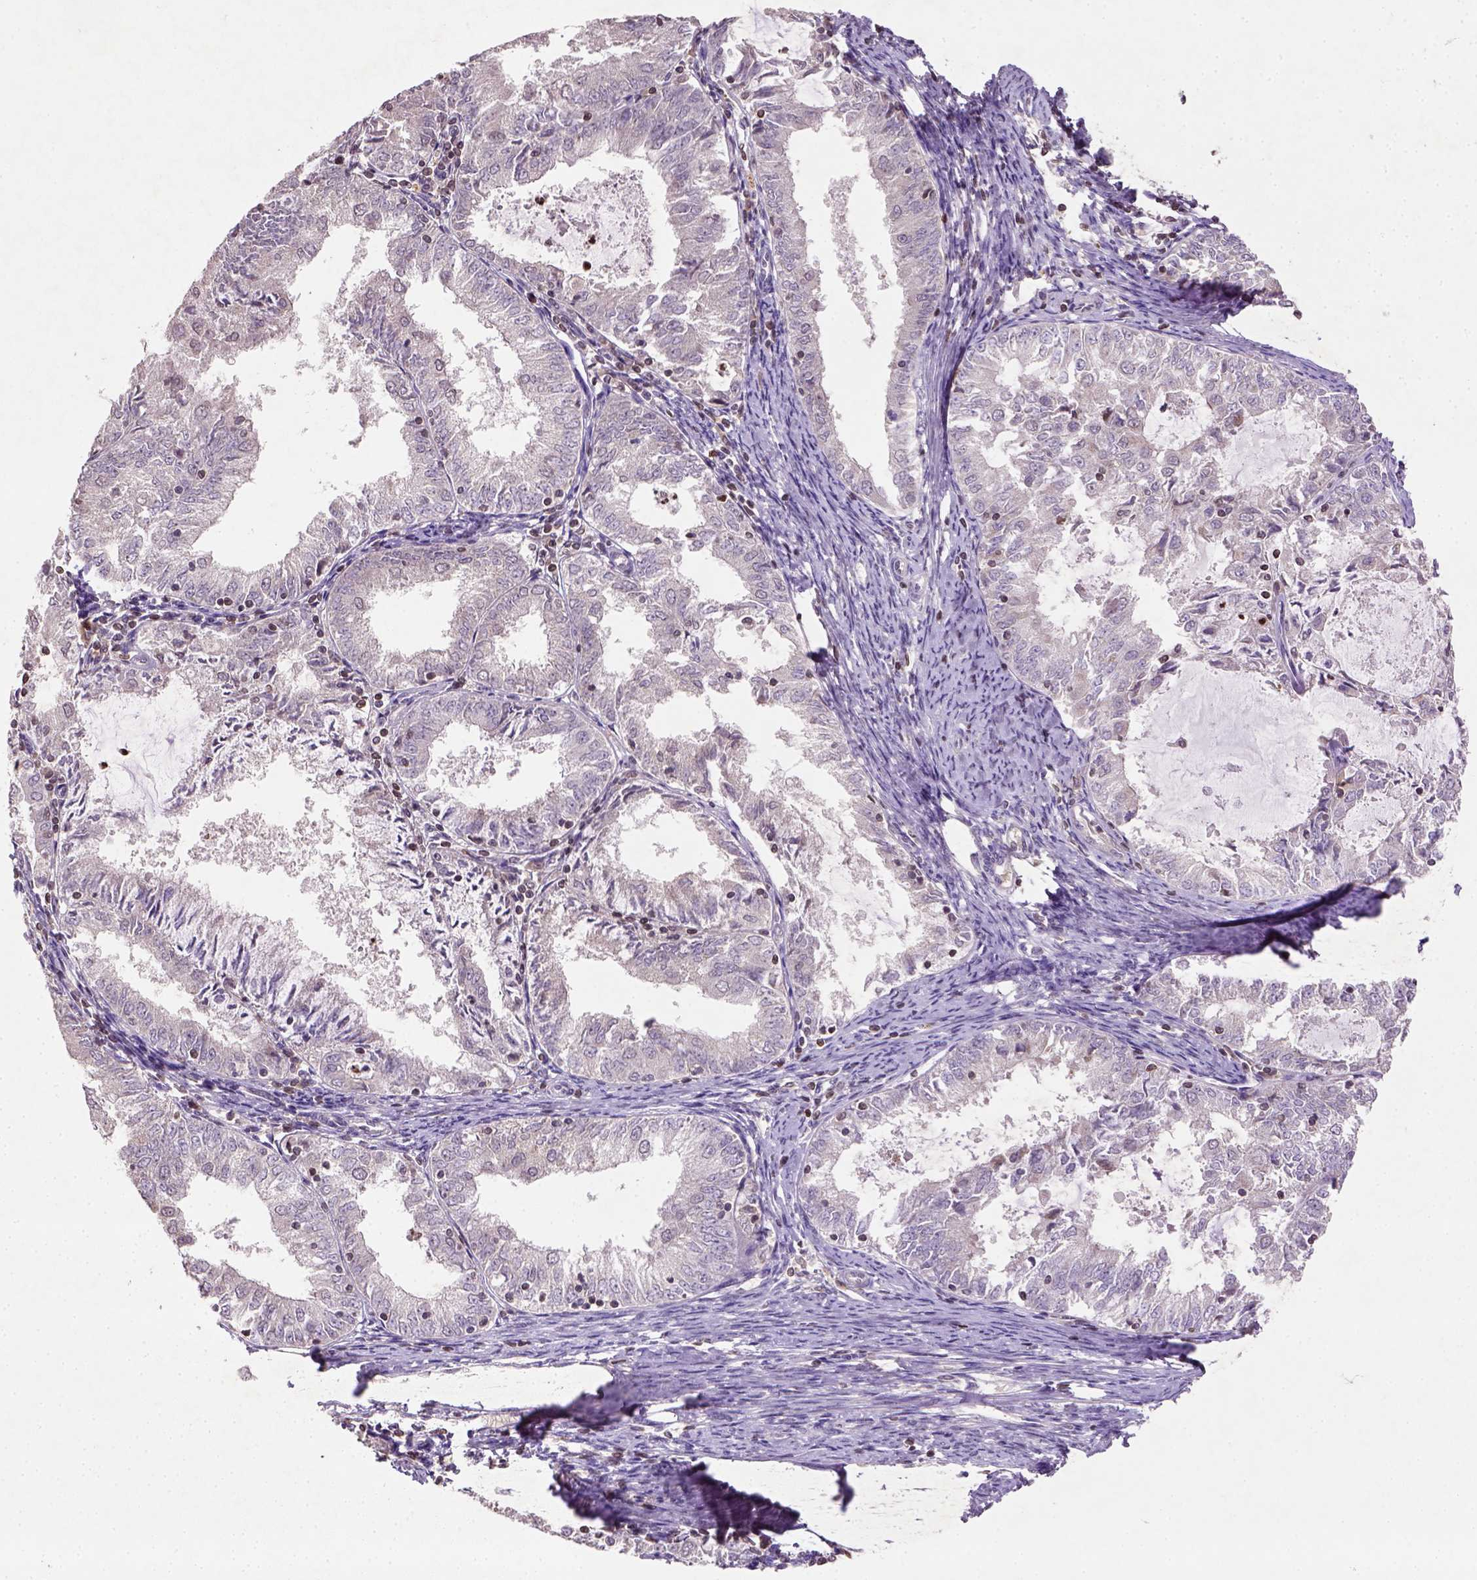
{"staining": {"intensity": "negative", "quantity": "none", "location": "none"}, "tissue": "endometrial cancer", "cell_type": "Tumor cells", "image_type": "cancer", "snomed": [{"axis": "morphology", "description": "Adenocarcinoma, NOS"}, {"axis": "topography", "description": "Endometrium"}], "caption": "Human endometrial adenocarcinoma stained for a protein using immunohistochemistry reveals no expression in tumor cells.", "gene": "NUDT3", "patient": {"sex": "female", "age": 57}}